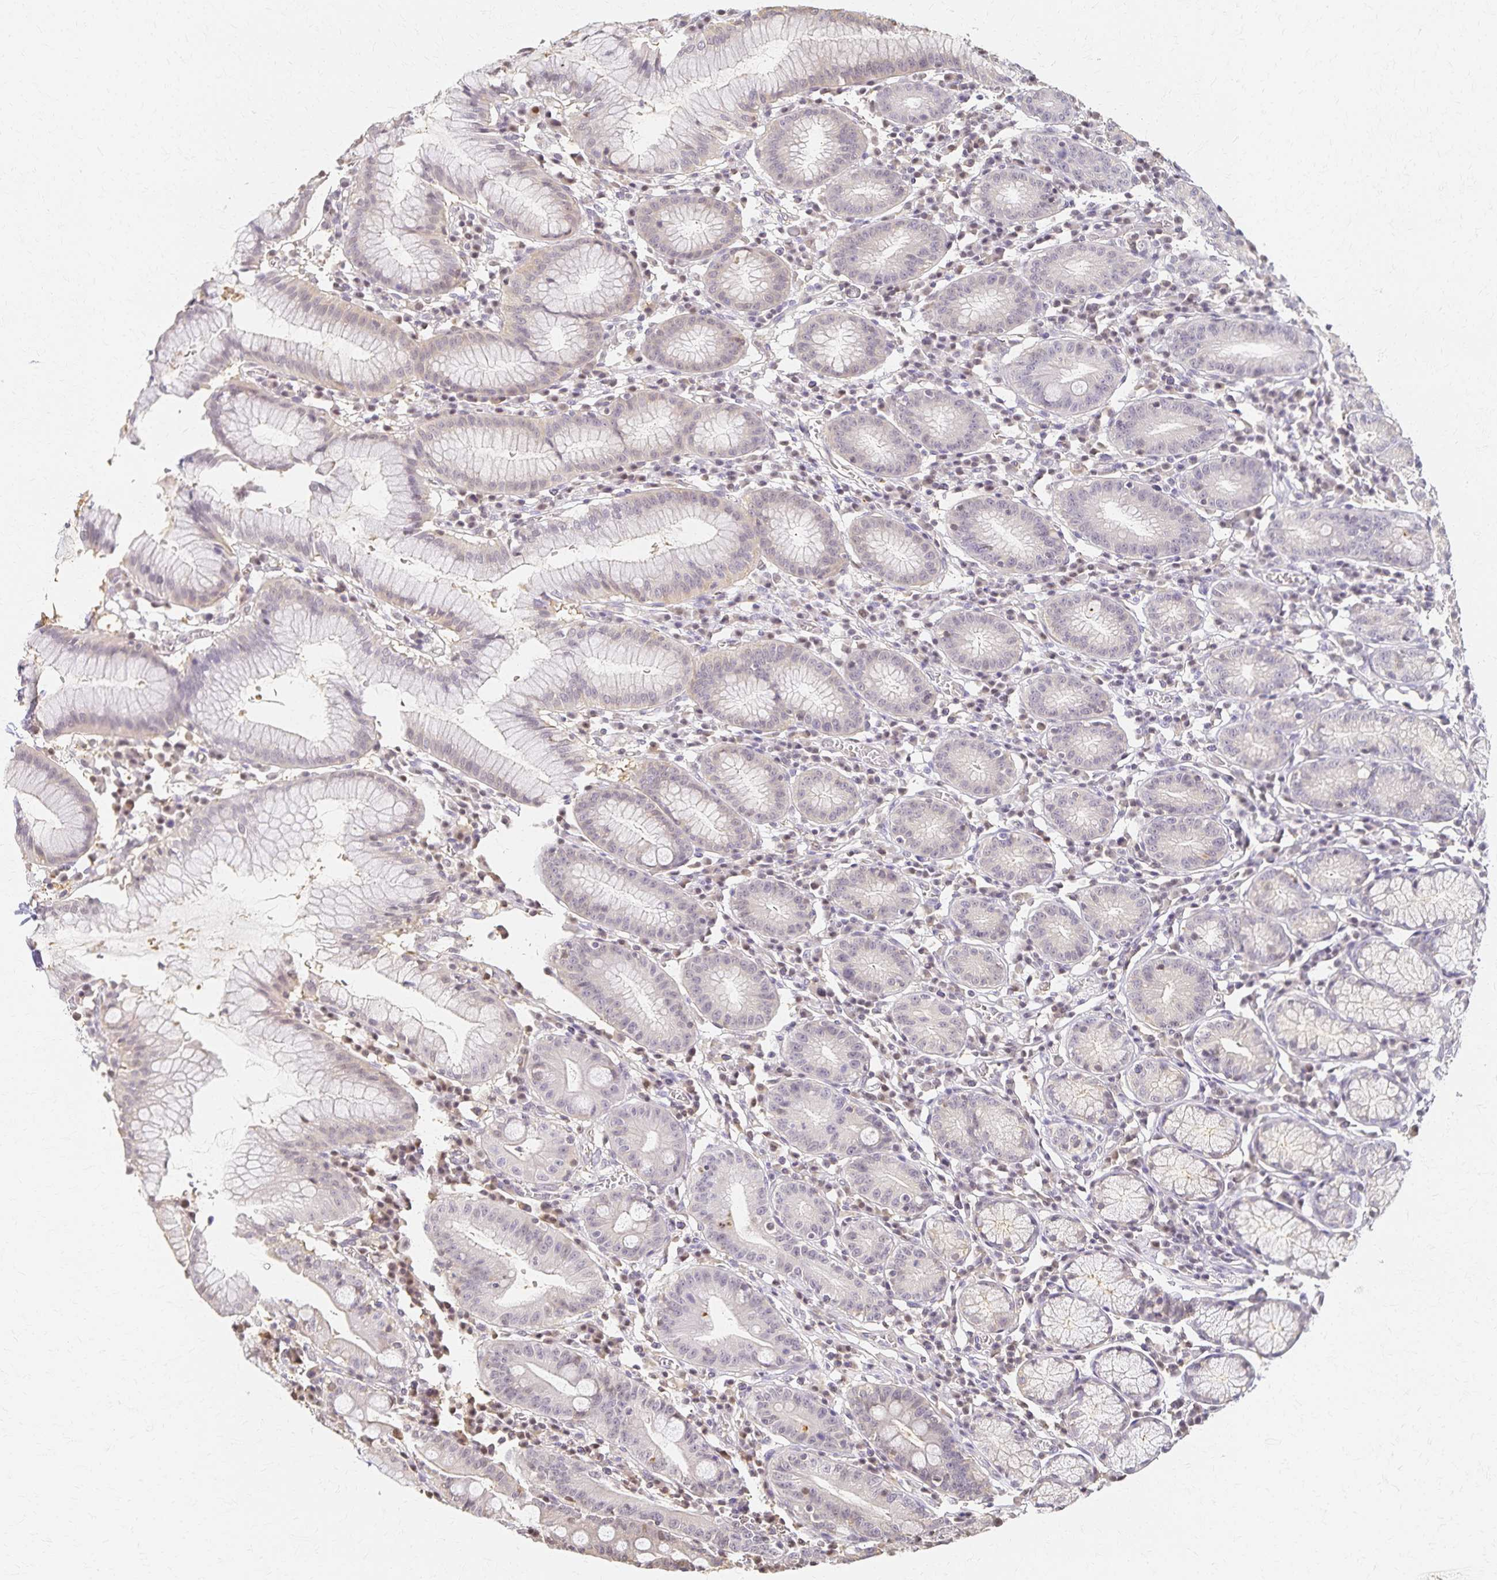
{"staining": {"intensity": "weak", "quantity": "<25%", "location": "cytoplasmic/membranous"}, "tissue": "stomach", "cell_type": "Glandular cells", "image_type": "normal", "snomed": [{"axis": "morphology", "description": "Normal tissue, NOS"}, {"axis": "topography", "description": "Stomach"}], "caption": "The photomicrograph reveals no staining of glandular cells in unremarkable stomach.", "gene": "AZGP1", "patient": {"sex": "male", "age": 55}}